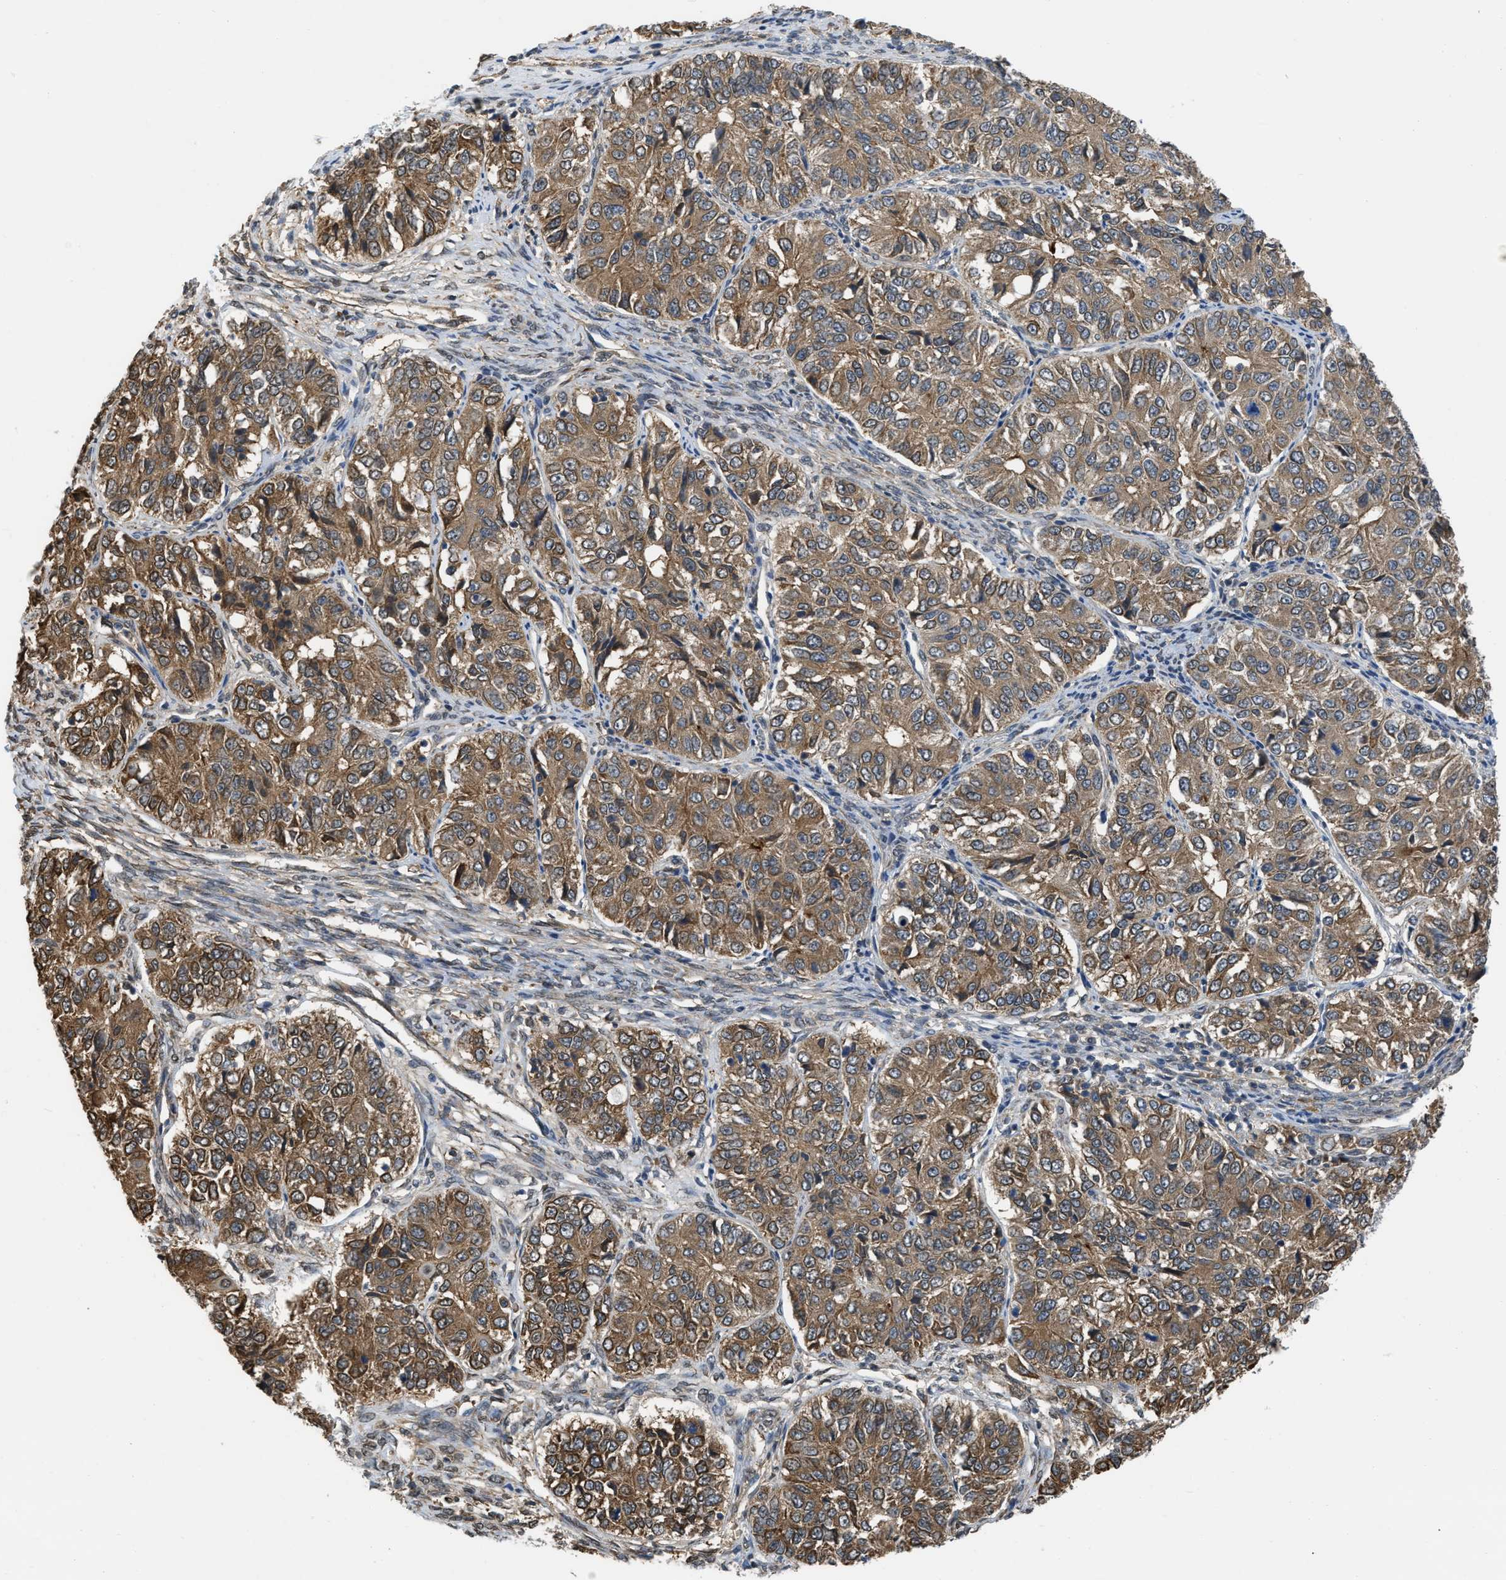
{"staining": {"intensity": "moderate", "quantity": ">75%", "location": "cytoplasmic/membranous"}, "tissue": "ovarian cancer", "cell_type": "Tumor cells", "image_type": "cancer", "snomed": [{"axis": "morphology", "description": "Carcinoma, endometroid"}, {"axis": "topography", "description": "Ovary"}], "caption": "About >75% of tumor cells in ovarian cancer exhibit moderate cytoplasmic/membranous protein staining as visualized by brown immunohistochemical staining.", "gene": "BCL7C", "patient": {"sex": "female", "age": 51}}